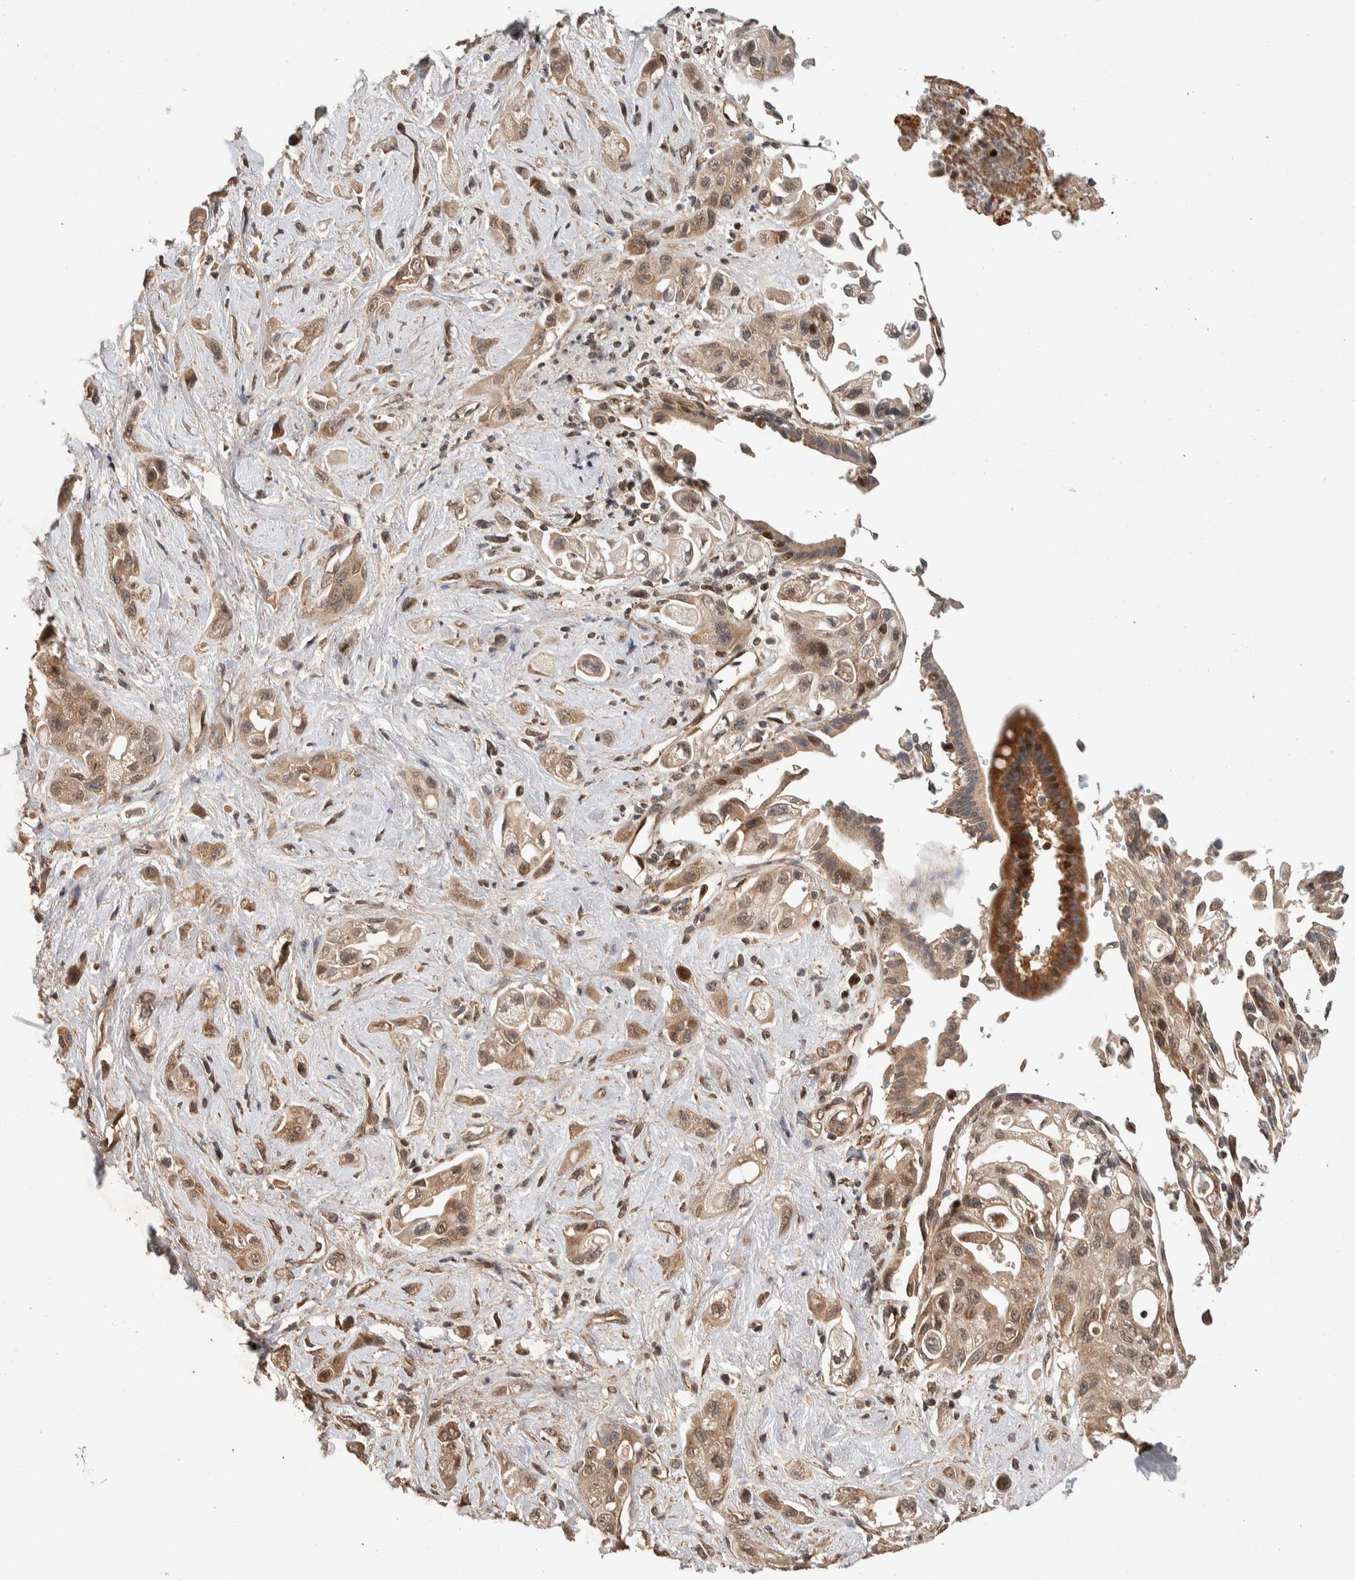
{"staining": {"intensity": "weak", "quantity": ">75%", "location": "cytoplasmic/membranous"}, "tissue": "pancreatic cancer", "cell_type": "Tumor cells", "image_type": "cancer", "snomed": [{"axis": "morphology", "description": "Adenocarcinoma, NOS"}, {"axis": "topography", "description": "Pancreas"}], "caption": "Immunohistochemical staining of pancreatic cancer demonstrates low levels of weak cytoplasmic/membranous positivity in approximately >75% of tumor cells.", "gene": "ERC1", "patient": {"sex": "female", "age": 66}}